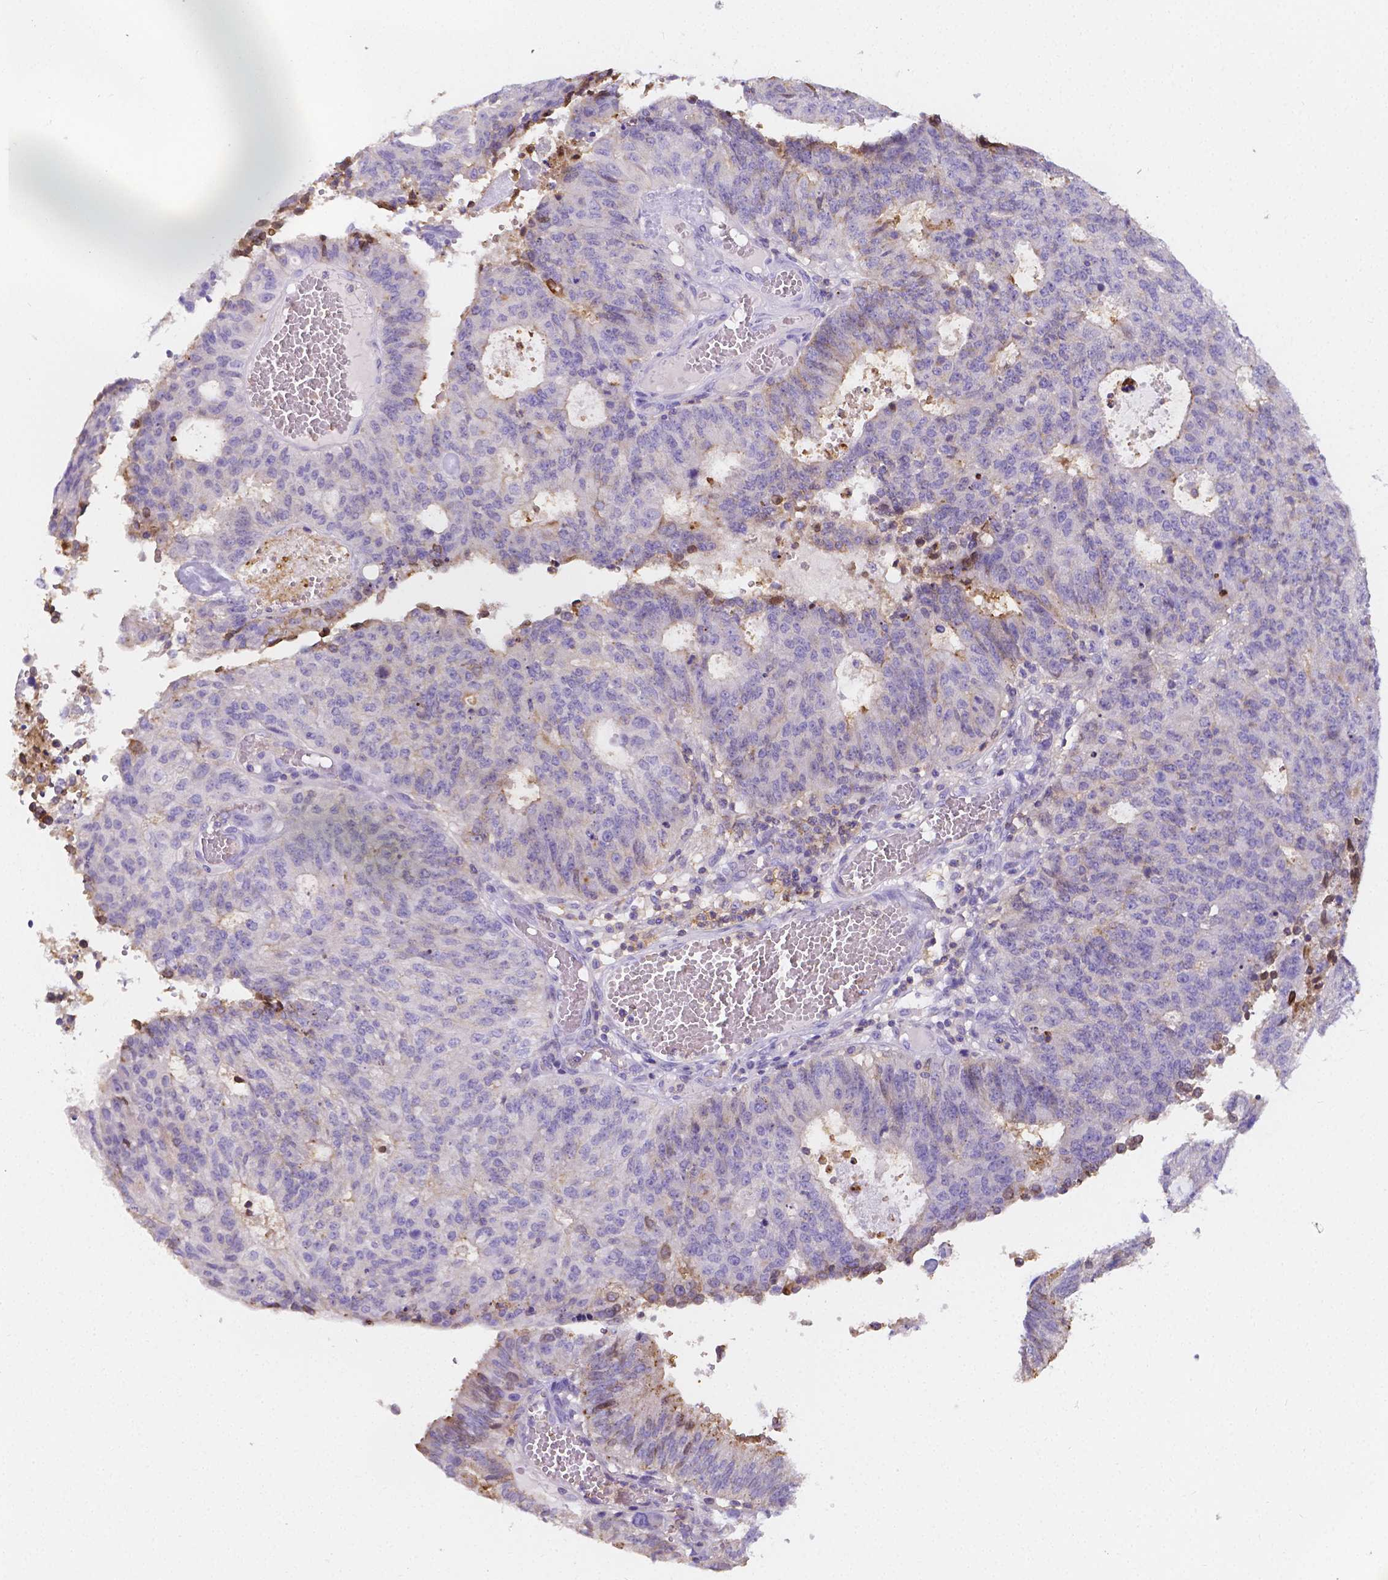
{"staining": {"intensity": "weak", "quantity": "<25%", "location": "cytoplasmic/membranous"}, "tissue": "endometrial cancer", "cell_type": "Tumor cells", "image_type": "cancer", "snomed": [{"axis": "morphology", "description": "Adenocarcinoma, NOS"}, {"axis": "topography", "description": "Endometrium"}], "caption": "Immunohistochemistry (IHC) photomicrograph of human endometrial adenocarcinoma stained for a protein (brown), which exhibits no staining in tumor cells. (Brightfield microscopy of DAB (3,3'-diaminobenzidine) IHC at high magnification).", "gene": "GABRD", "patient": {"sex": "female", "age": 82}}